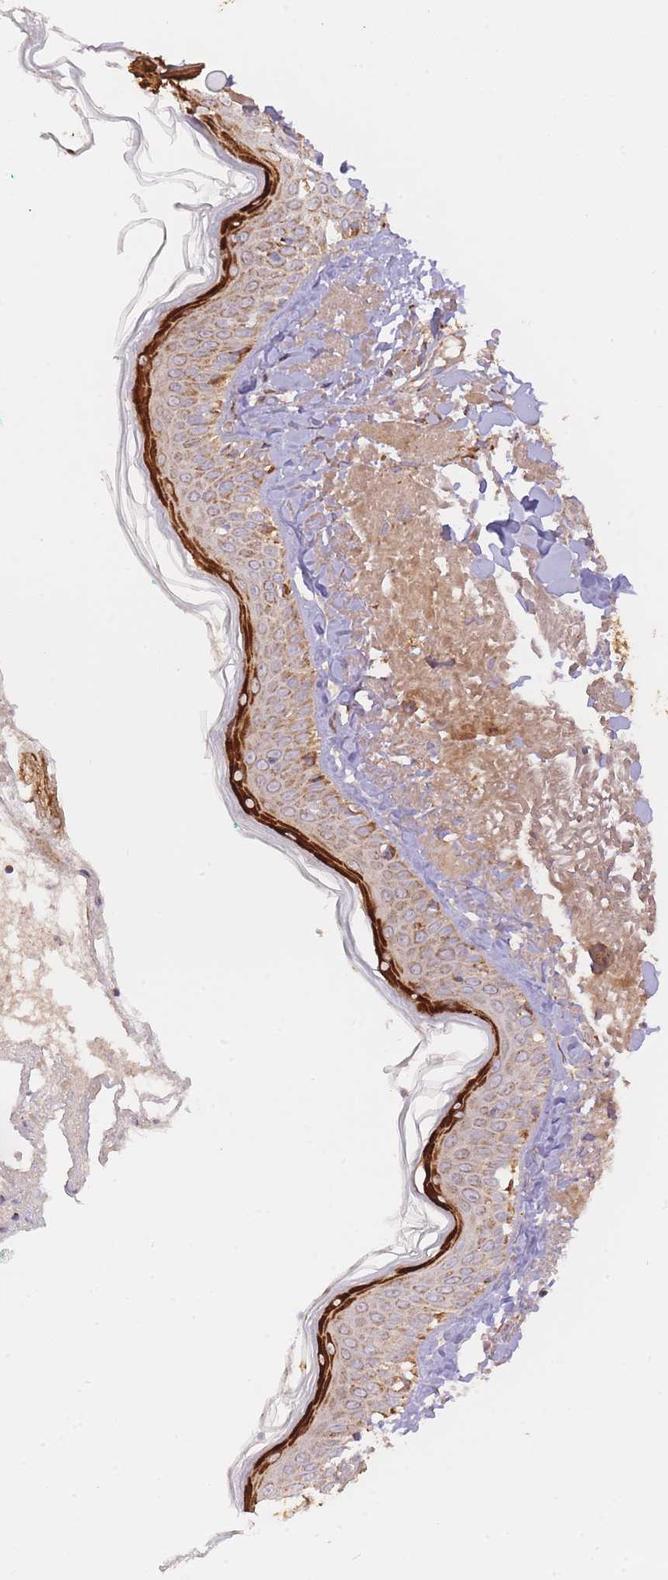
{"staining": {"intensity": "moderate", "quantity": ">75%", "location": "cytoplasmic/membranous"}, "tissue": "skin", "cell_type": "Fibroblasts", "image_type": "normal", "snomed": [{"axis": "morphology", "description": "Normal tissue, NOS"}, {"axis": "morphology", "description": "Malignant melanoma, NOS"}, {"axis": "topography", "description": "Skin"}], "caption": "Immunohistochemical staining of benign human skin reveals medium levels of moderate cytoplasmic/membranous expression in about >75% of fibroblasts.", "gene": "PREP", "patient": {"sex": "male", "age": 80}}